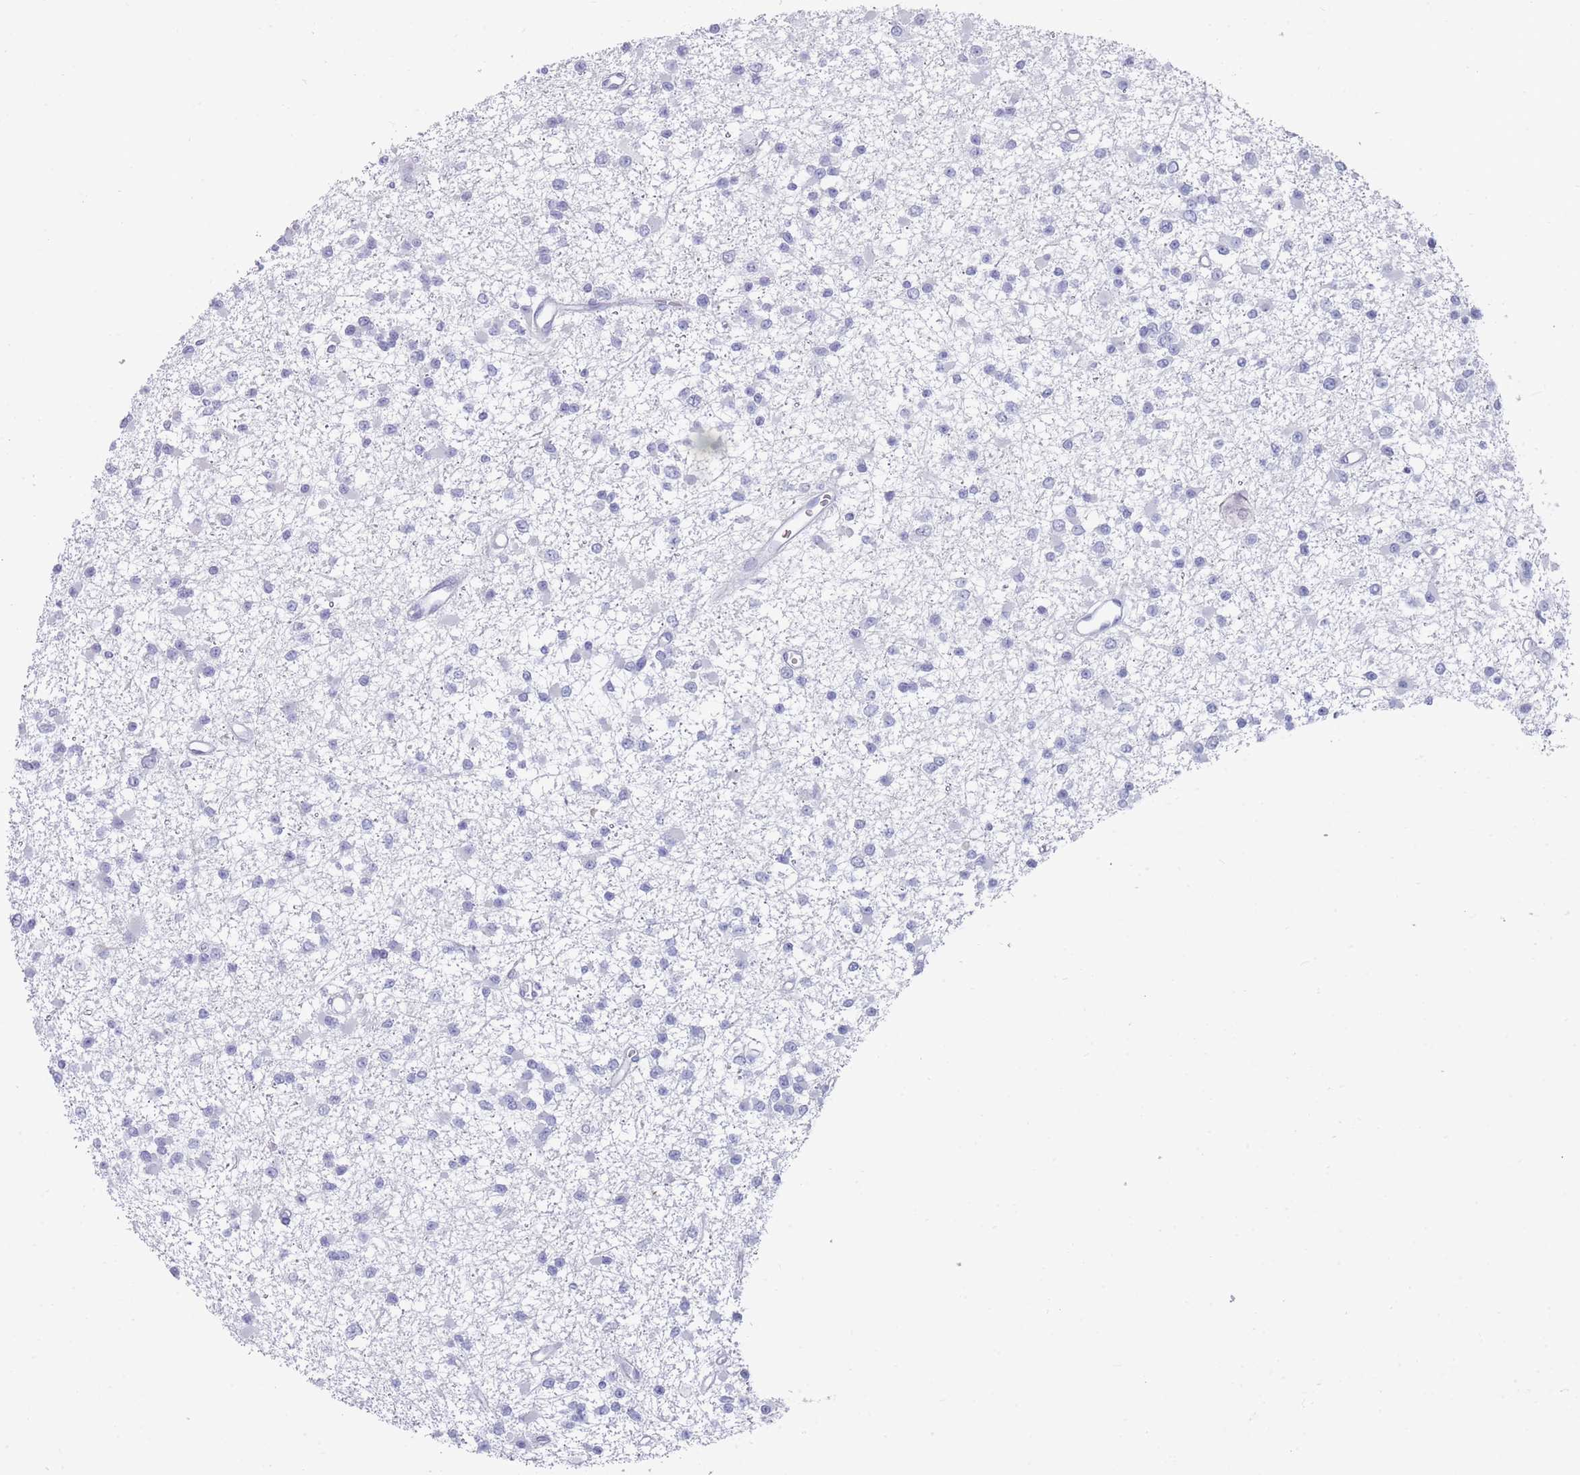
{"staining": {"intensity": "negative", "quantity": "none", "location": "none"}, "tissue": "glioma", "cell_type": "Tumor cells", "image_type": "cancer", "snomed": [{"axis": "morphology", "description": "Glioma, malignant, Low grade"}, {"axis": "topography", "description": "Brain"}], "caption": "Tumor cells show no significant expression in malignant glioma (low-grade). (Brightfield microscopy of DAB (3,3'-diaminobenzidine) immunohistochemistry (IHC) at high magnification).", "gene": "PIGU", "patient": {"sex": "female", "age": 22}}